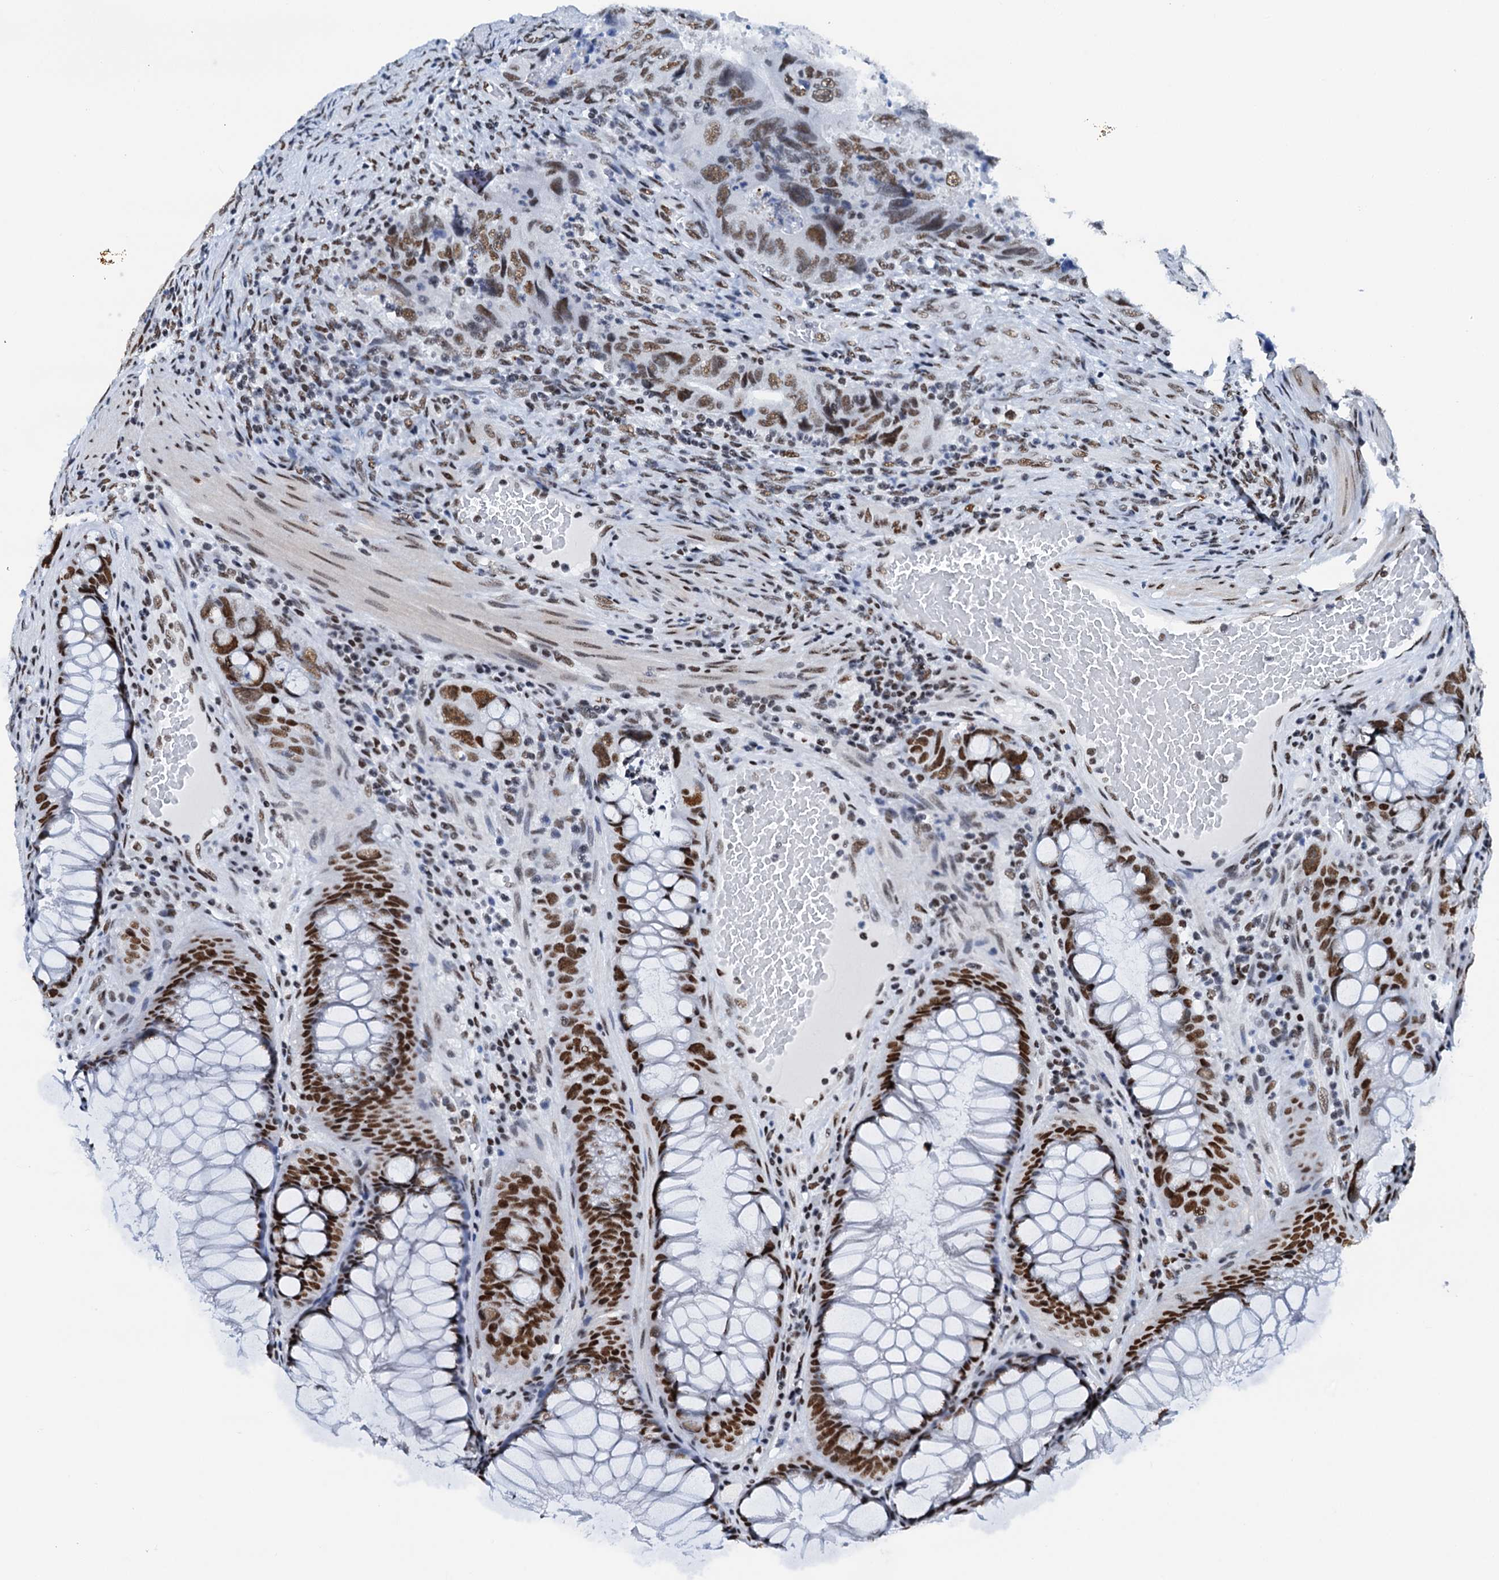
{"staining": {"intensity": "moderate", "quantity": ">75%", "location": "nuclear"}, "tissue": "colorectal cancer", "cell_type": "Tumor cells", "image_type": "cancer", "snomed": [{"axis": "morphology", "description": "Adenocarcinoma, NOS"}, {"axis": "topography", "description": "Rectum"}], "caption": "Tumor cells display medium levels of moderate nuclear expression in approximately >75% of cells in colorectal cancer (adenocarcinoma). (Stains: DAB (3,3'-diaminobenzidine) in brown, nuclei in blue, Microscopy: brightfield microscopy at high magnification).", "gene": "SLTM", "patient": {"sex": "male", "age": 63}}